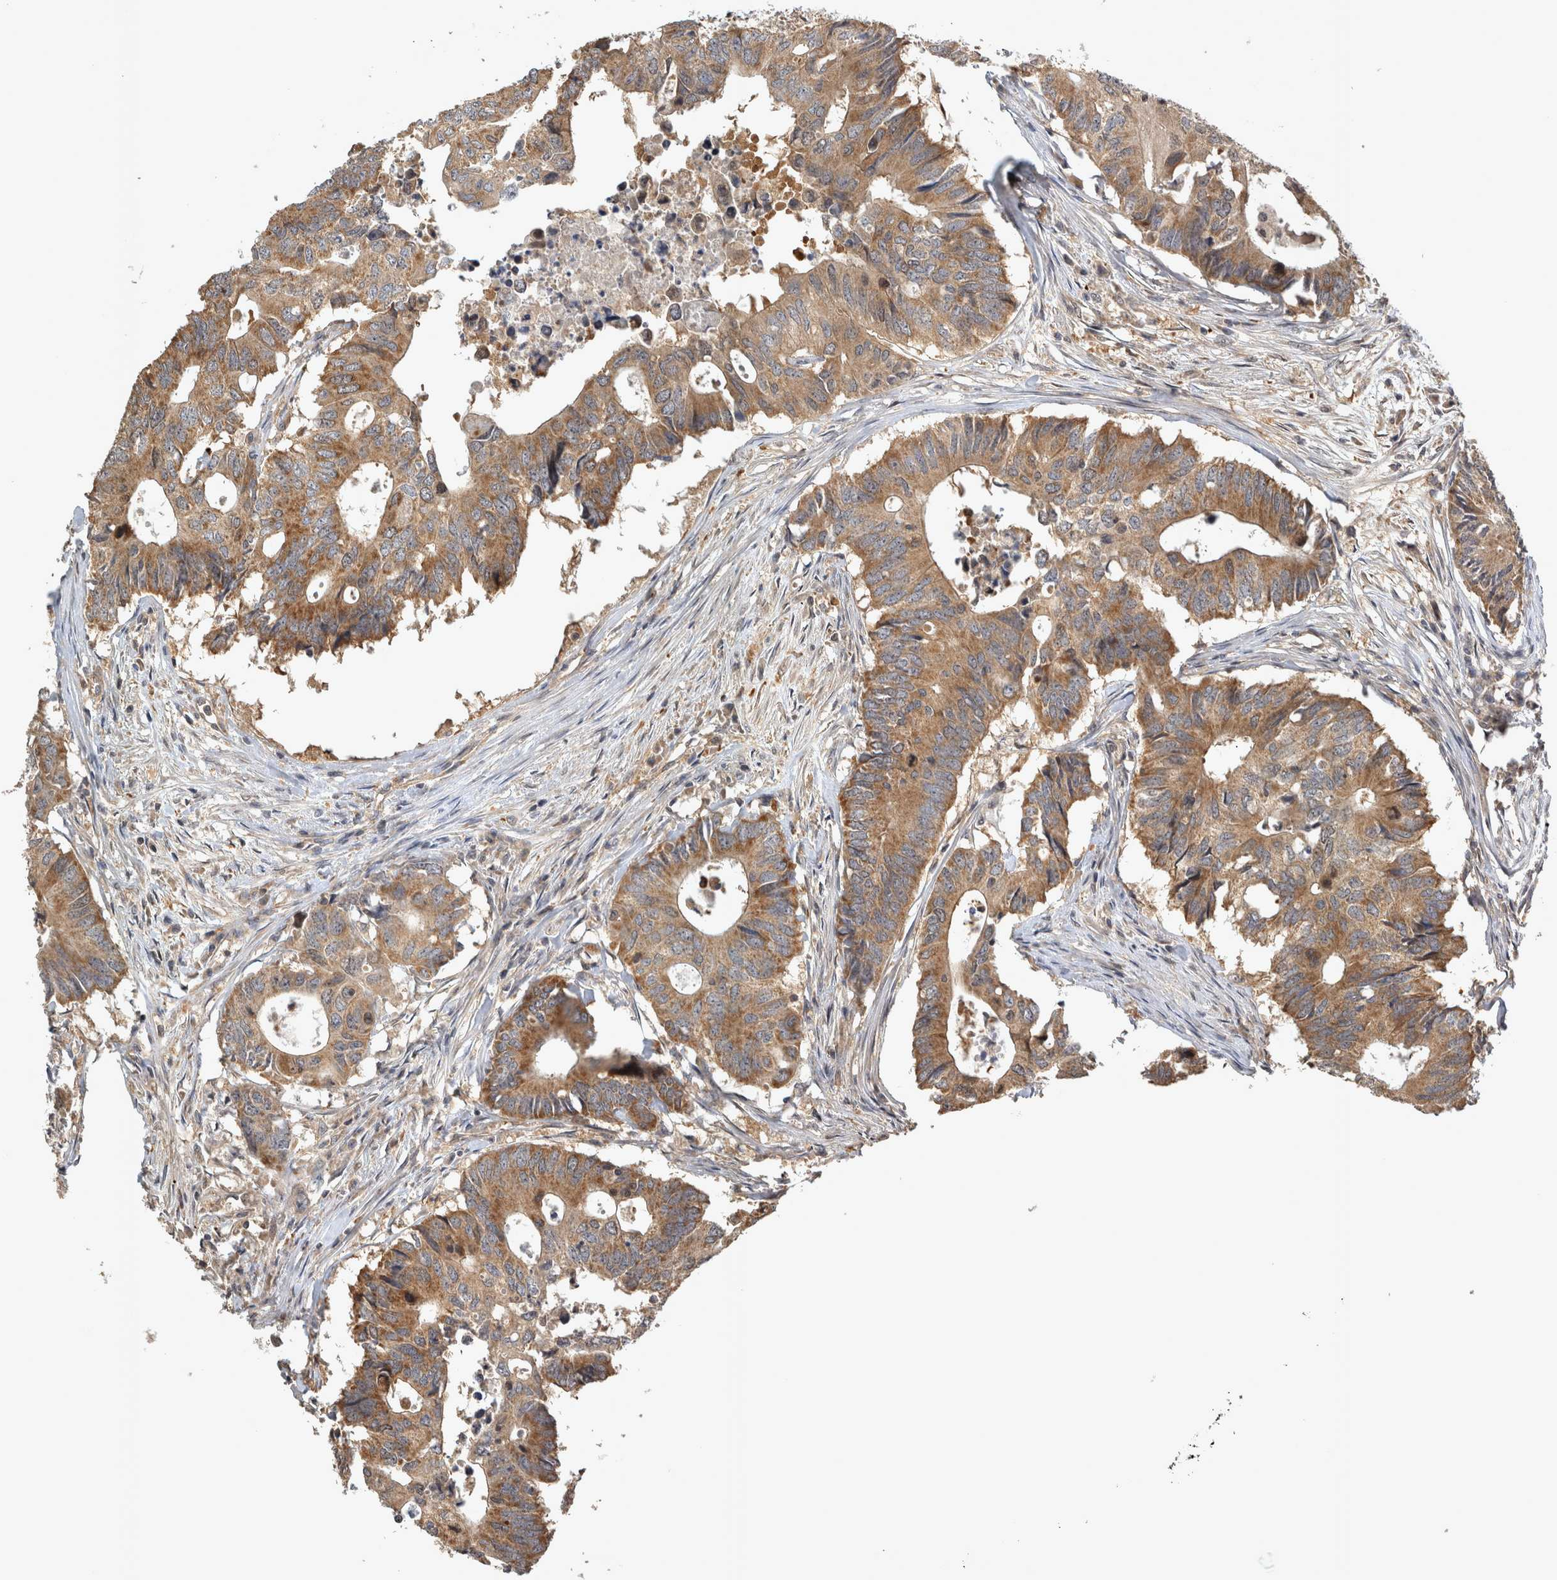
{"staining": {"intensity": "moderate", "quantity": ">75%", "location": "cytoplasmic/membranous"}, "tissue": "colorectal cancer", "cell_type": "Tumor cells", "image_type": "cancer", "snomed": [{"axis": "morphology", "description": "Adenocarcinoma, NOS"}, {"axis": "topography", "description": "Colon"}], "caption": "Human adenocarcinoma (colorectal) stained with a brown dye displays moderate cytoplasmic/membranous positive positivity in approximately >75% of tumor cells.", "gene": "TRMT61B", "patient": {"sex": "male", "age": 71}}